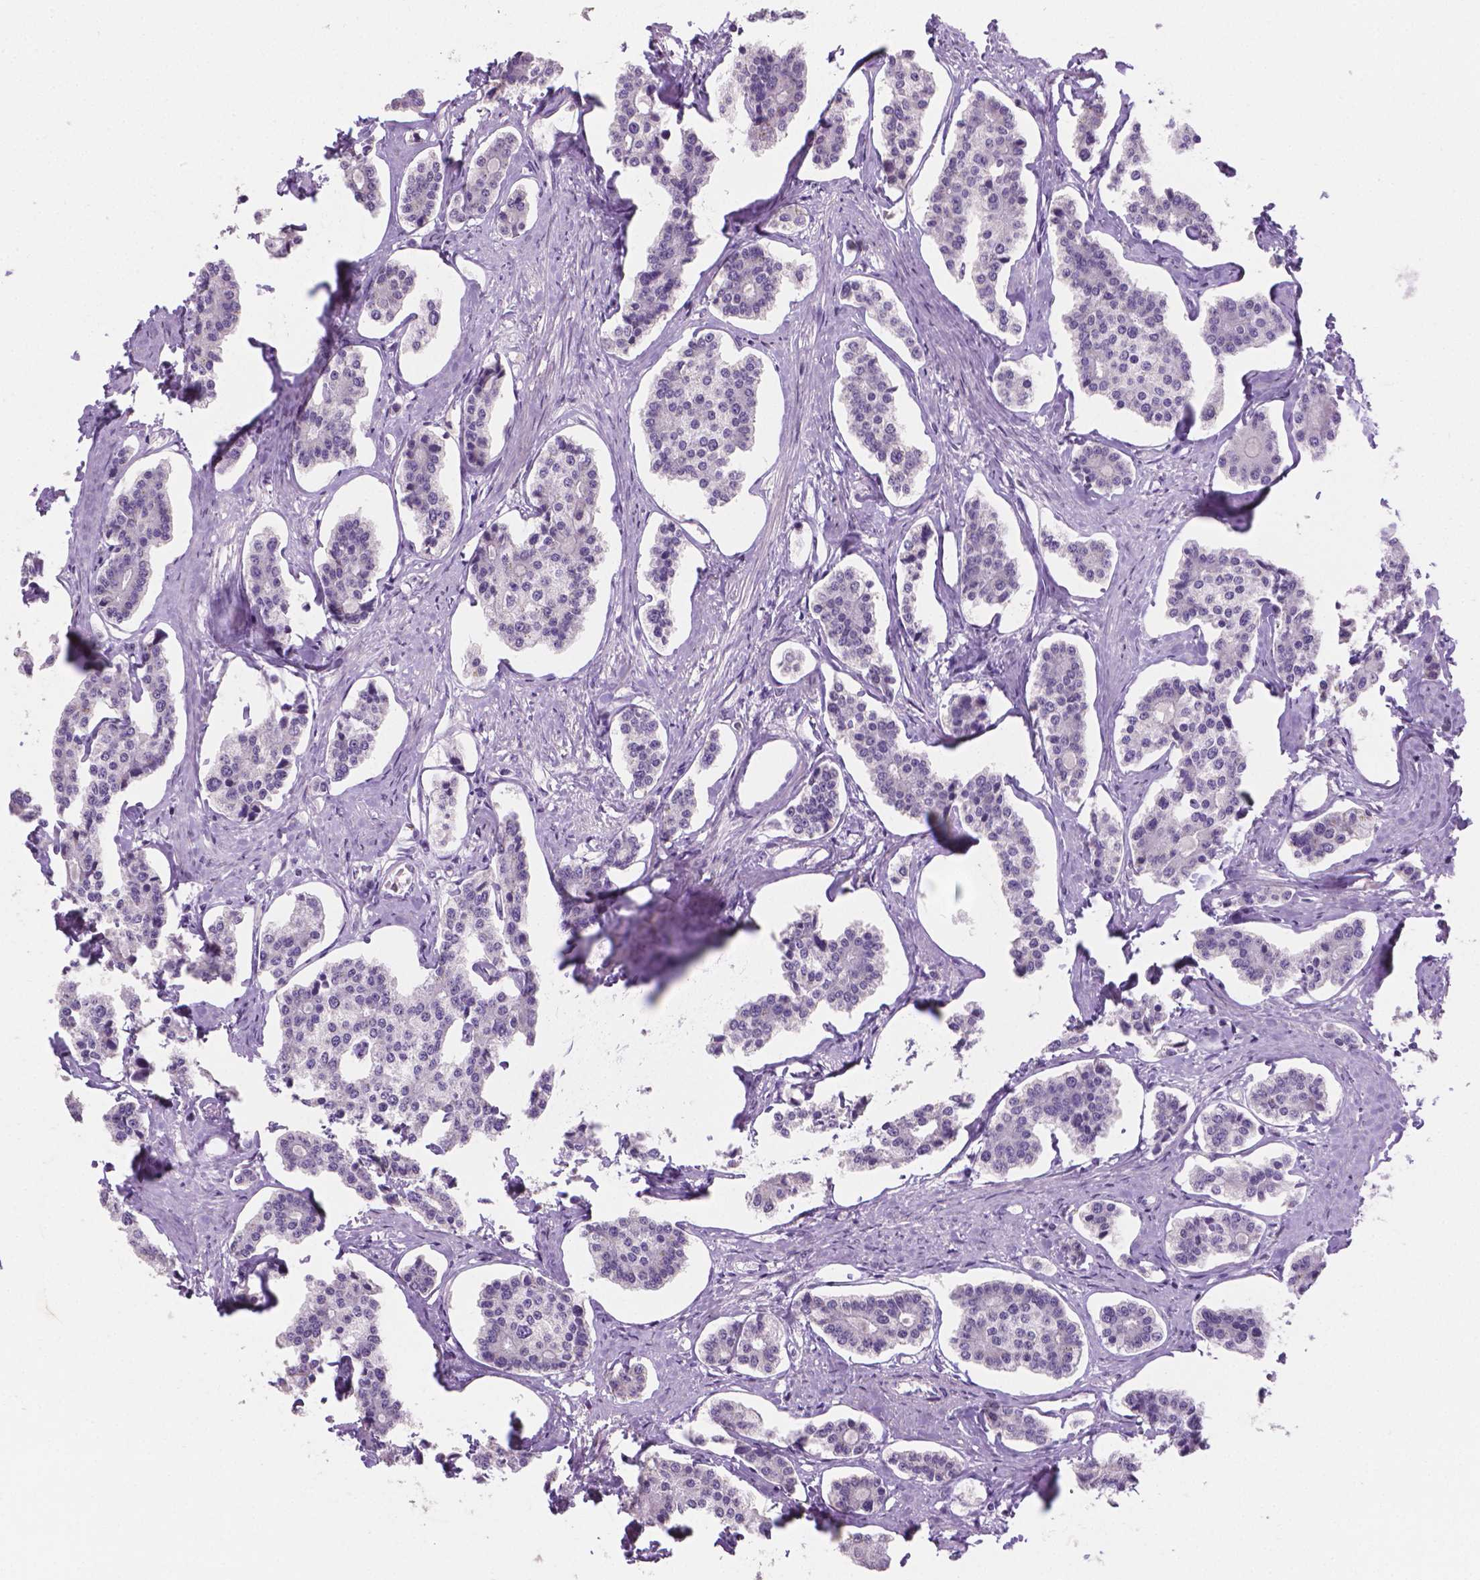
{"staining": {"intensity": "negative", "quantity": "none", "location": "none"}, "tissue": "carcinoid", "cell_type": "Tumor cells", "image_type": "cancer", "snomed": [{"axis": "morphology", "description": "Carcinoid, malignant, NOS"}, {"axis": "topography", "description": "Small intestine"}], "caption": "Tumor cells are negative for protein expression in human carcinoid.", "gene": "TNNI2", "patient": {"sex": "female", "age": 65}}